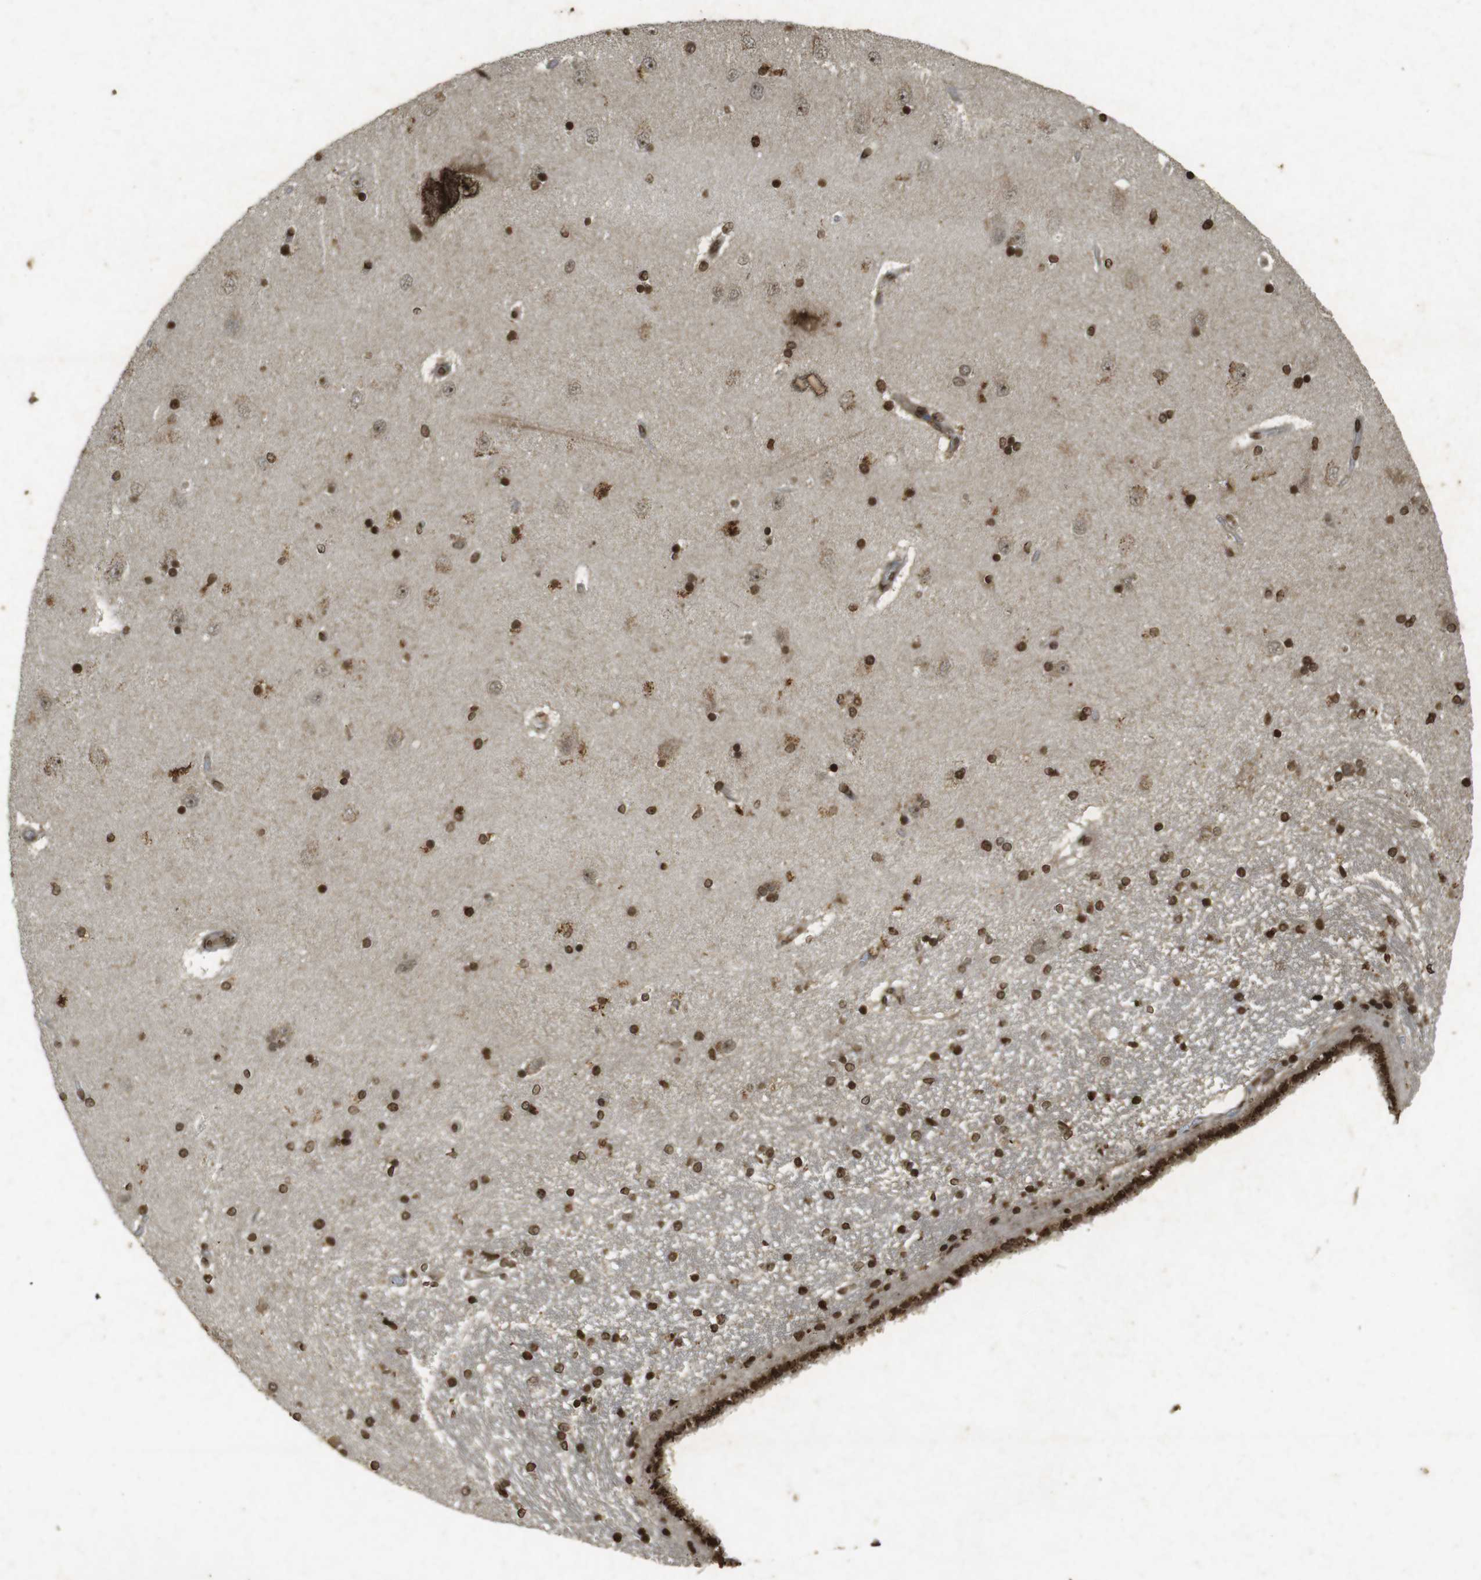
{"staining": {"intensity": "strong", "quantity": ">75%", "location": "nuclear"}, "tissue": "hippocampus", "cell_type": "Glial cells", "image_type": "normal", "snomed": [{"axis": "morphology", "description": "Normal tissue, NOS"}, {"axis": "topography", "description": "Hippocampus"}], "caption": "Immunohistochemistry (IHC) staining of normal hippocampus, which demonstrates high levels of strong nuclear positivity in approximately >75% of glial cells indicating strong nuclear protein positivity. The staining was performed using DAB (brown) for protein detection and nuclei were counterstained in hematoxylin (blue).", "gene": "ORC4", "patient": {"sex": "female", "age": 54}}